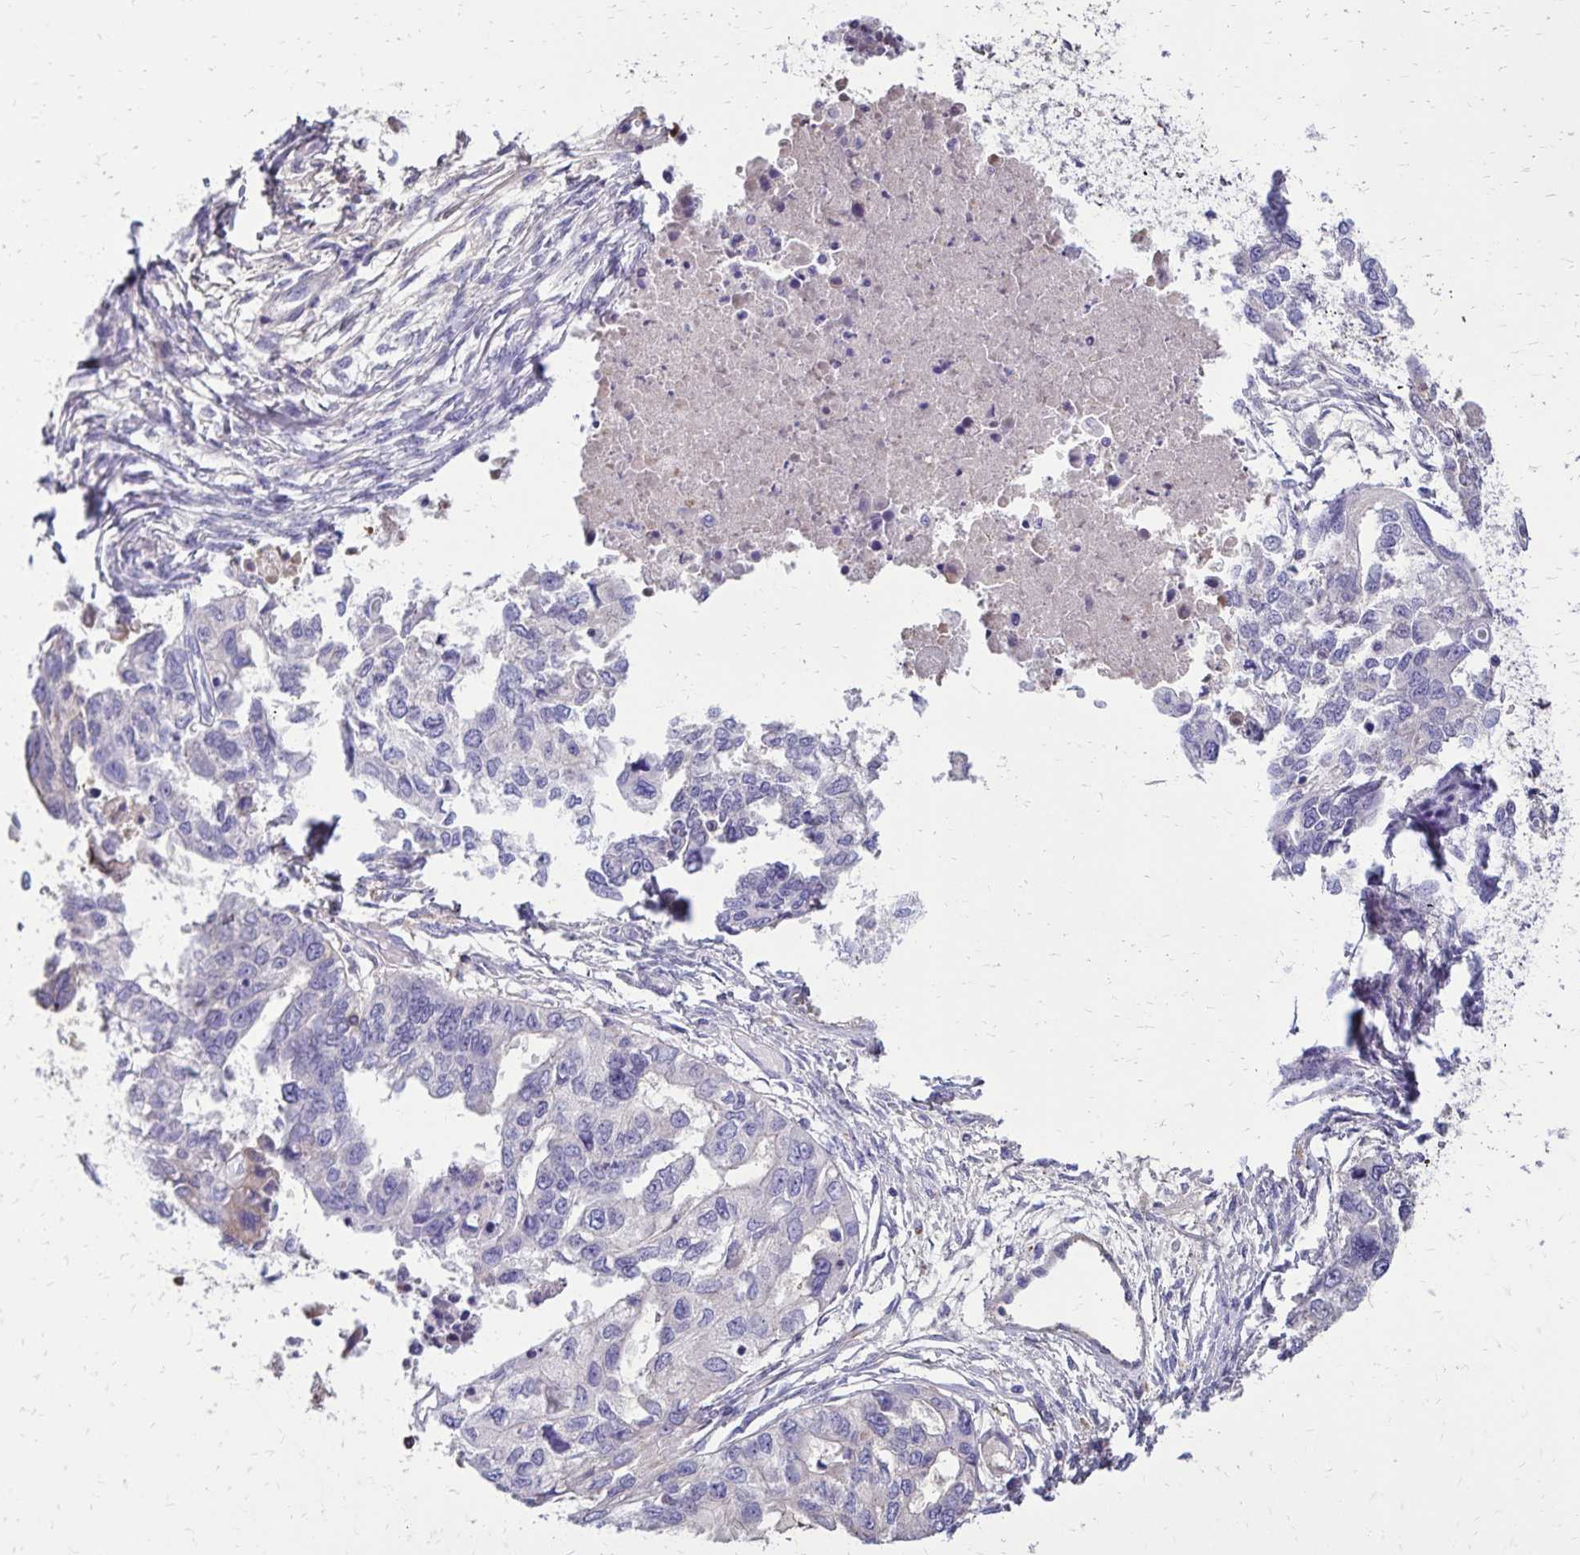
{"staining": {"intensity": "negative", "quantity": "none", "location": "none"}, "tissue": "ovarian cancer", "cell_type": "Tumor cells", "image_type": "cancer", "snomed": [{"axis": "morphology", "description": "Cystadenocarcinoma, serous, NOS"}, {"axis": "topography", "description": "Ovary"}], "caption": "An immunohistochemistry histopathology image of ovarian cancer is shown. There is no staining in tumor cells of ovarian cancer.", "gene": "CD27", "patient": {"sex": "female", "age": 53}}